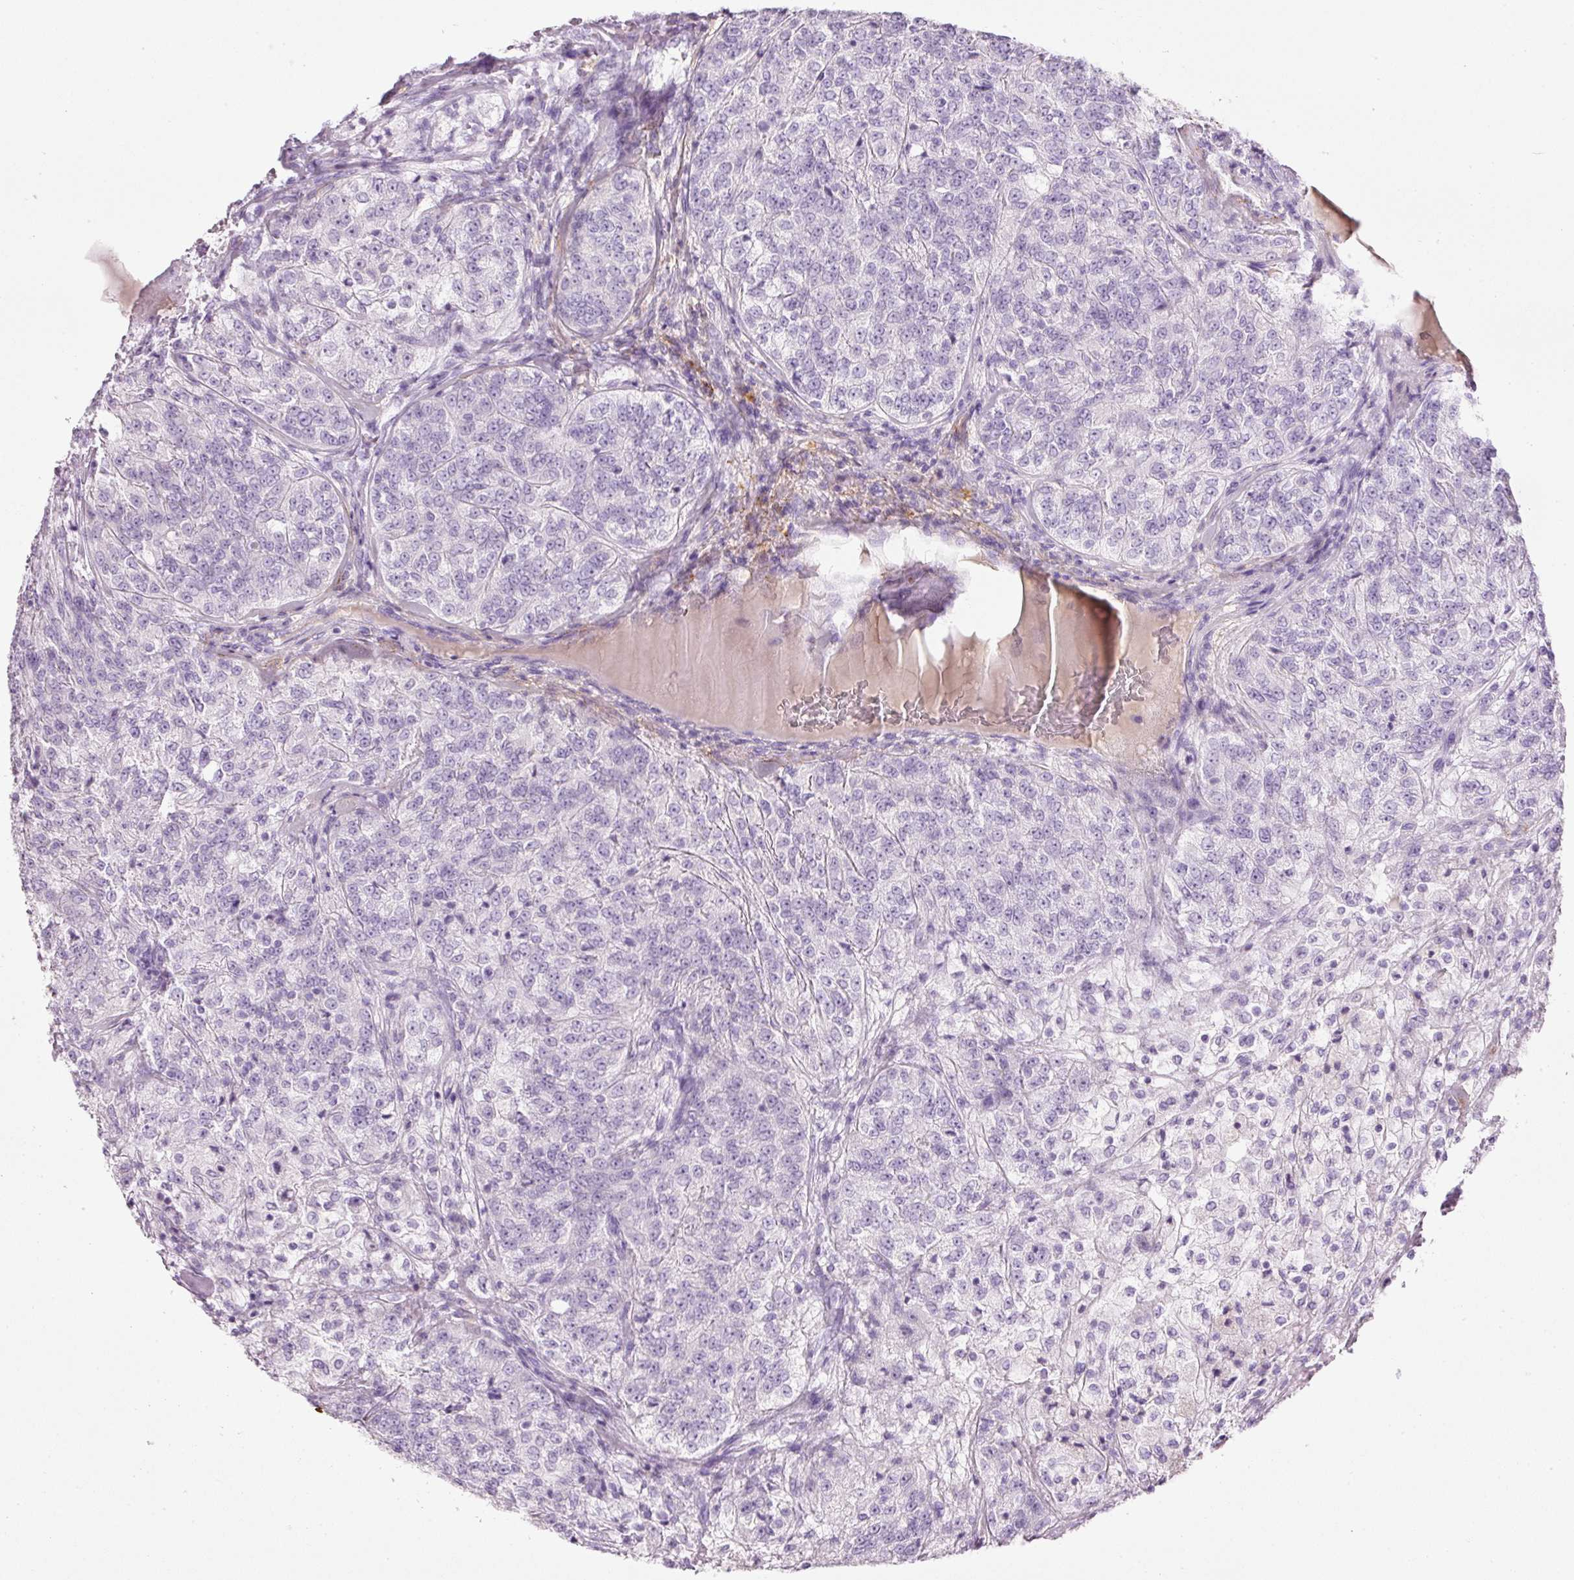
{"staining": {"intensity": "negative", "quantity": "none", "location": "none"}, "tissue": "renal cancer", "cell_type": "Tumor cells", "image_type": "cancer", "snomed": [{"axis": "morphology", "description": "Adenocarcinoma, NOS"}, {"axis": "topography", "description": "Kidney"}], "caption": "The image demonstrates no significant staining in tumor cells of renal cancer (adenocarcinoma).", "gene": "MFAP4", "patient": {"sex": "female", "age": 63}}